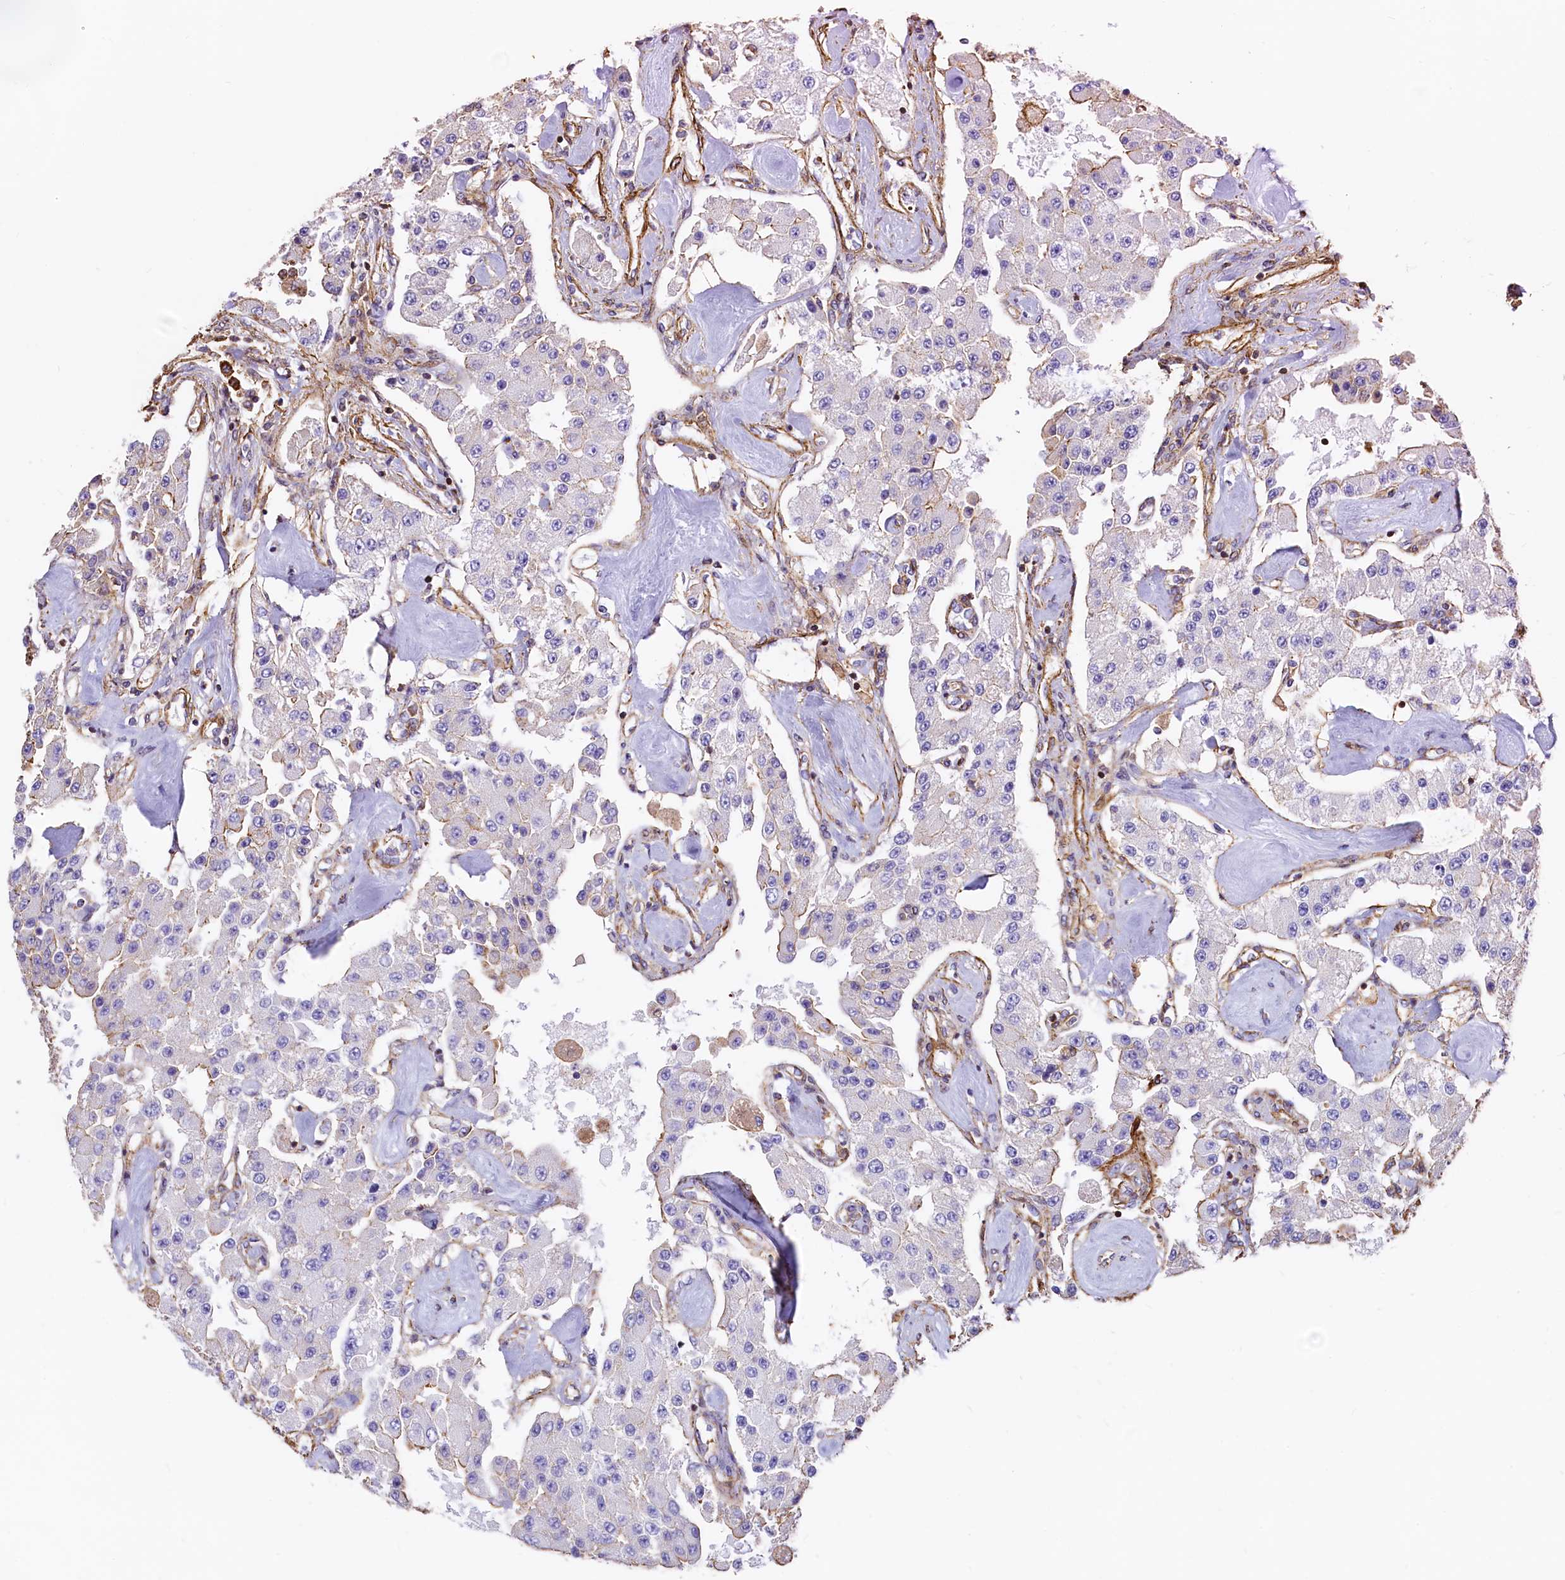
{"staining": {"intensity": "negative", "quantity": "none", "location": "none"}, "tissue": "carcinoid", "cell_type": "Tumor cells", "image_type": "cancer", "snomed": [{"axis": "morphology", "description": "Carcinoid, malignant, NOS"}, {"axis": "topography", "description": "Pancreas"}], "caption": "This is an immunohistochemistry image of human carcinoid. There is no positivity in tumor cells.", "gene": "THBS1", "patient": {"sex": "male", "age": 41}}